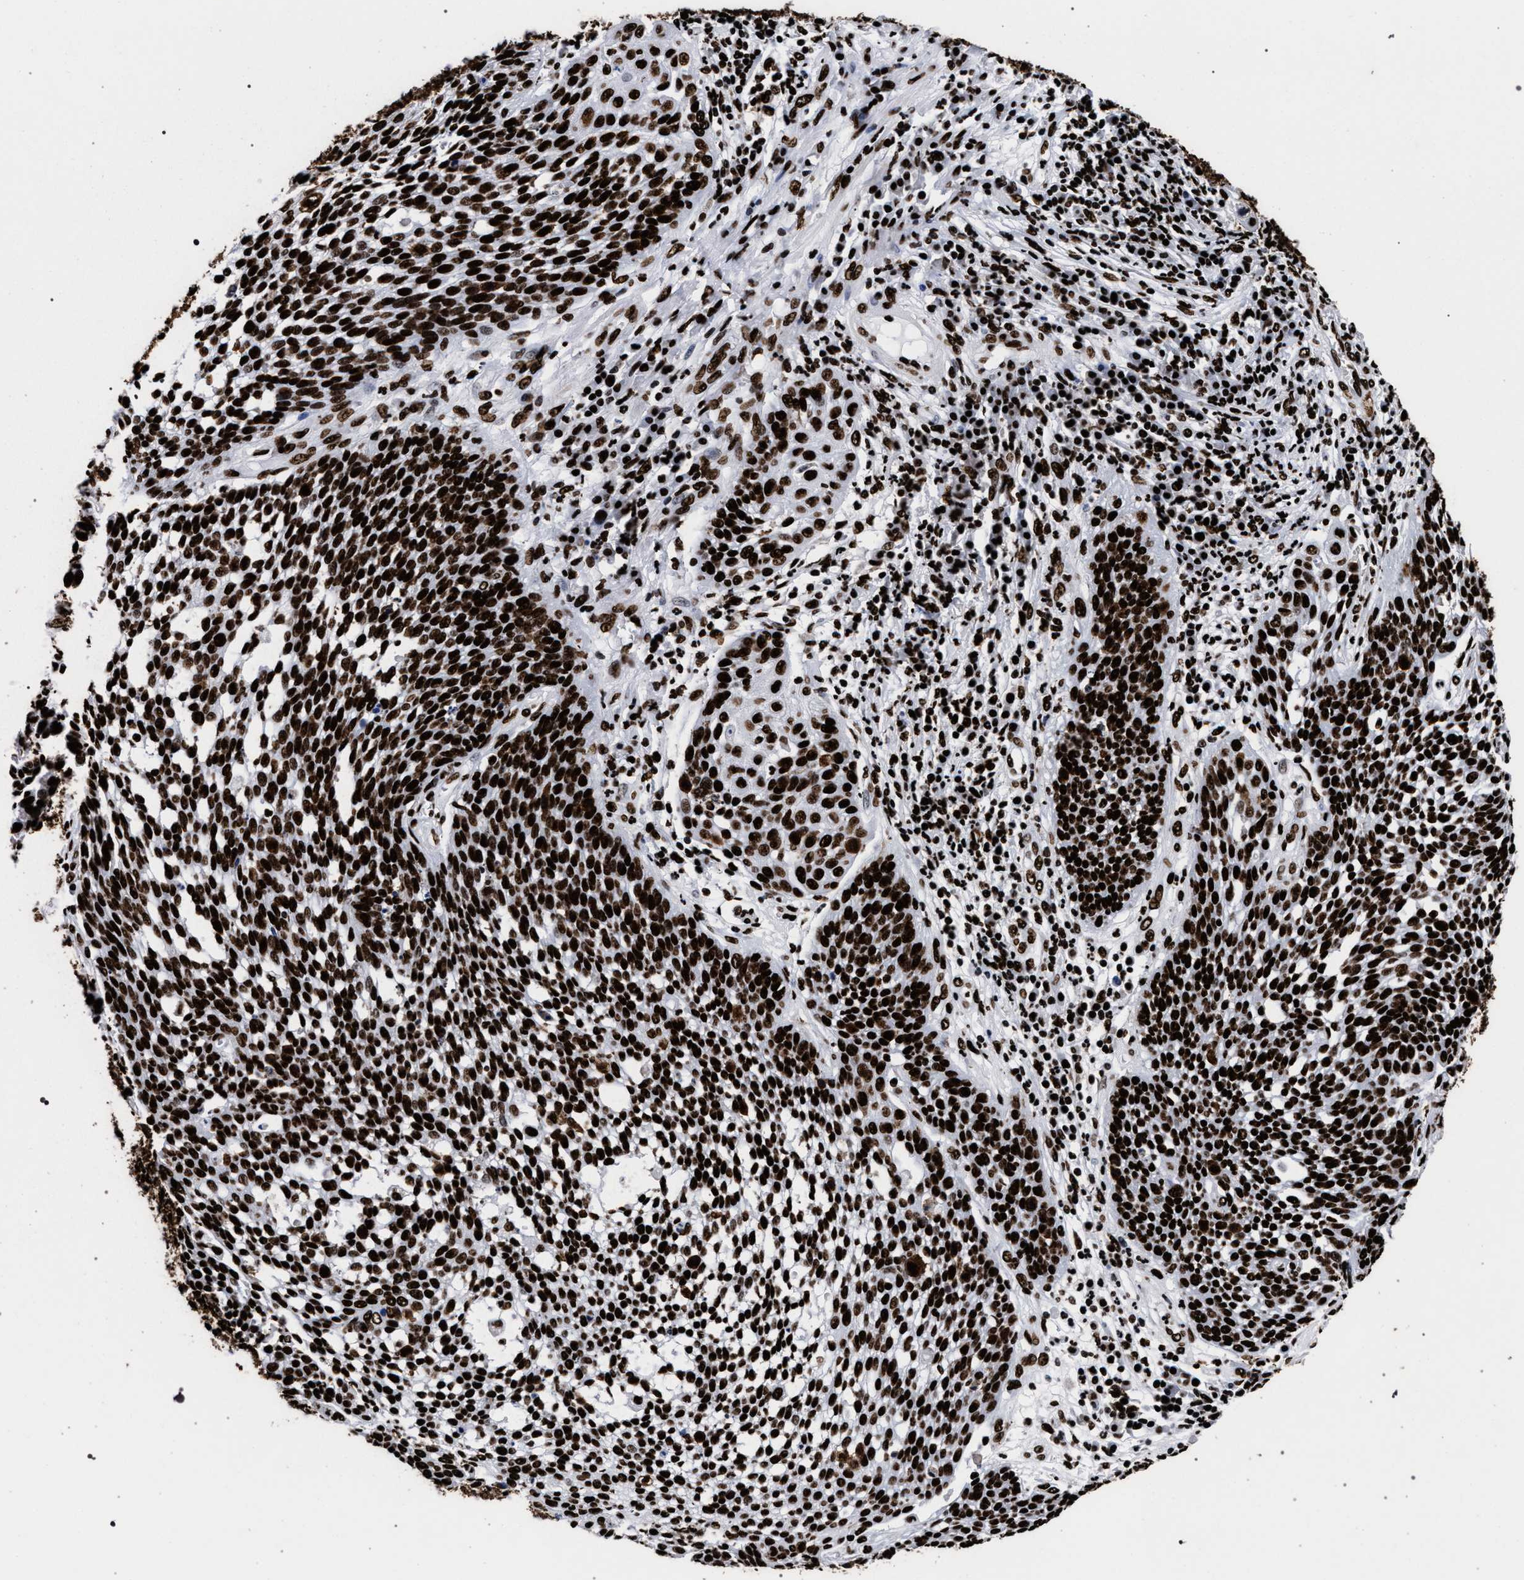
{"staining": {"intensity": "strong", "quantity": ">75%", "location": "nuclear"}, "tissue": "cervical cancer", "cell_type": "Tumor cells", "image_type": "cancer", "snomed": [{"axis": "morphology", "description": "Squamous cell carcinoma, NOS"}, {"axis": "topography", "description": "Cervix"}], "caption": "DAB immunohistochemical staining of human cervical cancer exhibits strong nuclear protein expression in approximately >75% of tumor cells.", "gene": "HNRNPA1", "patient": {"sex": "female", "age": 34}}